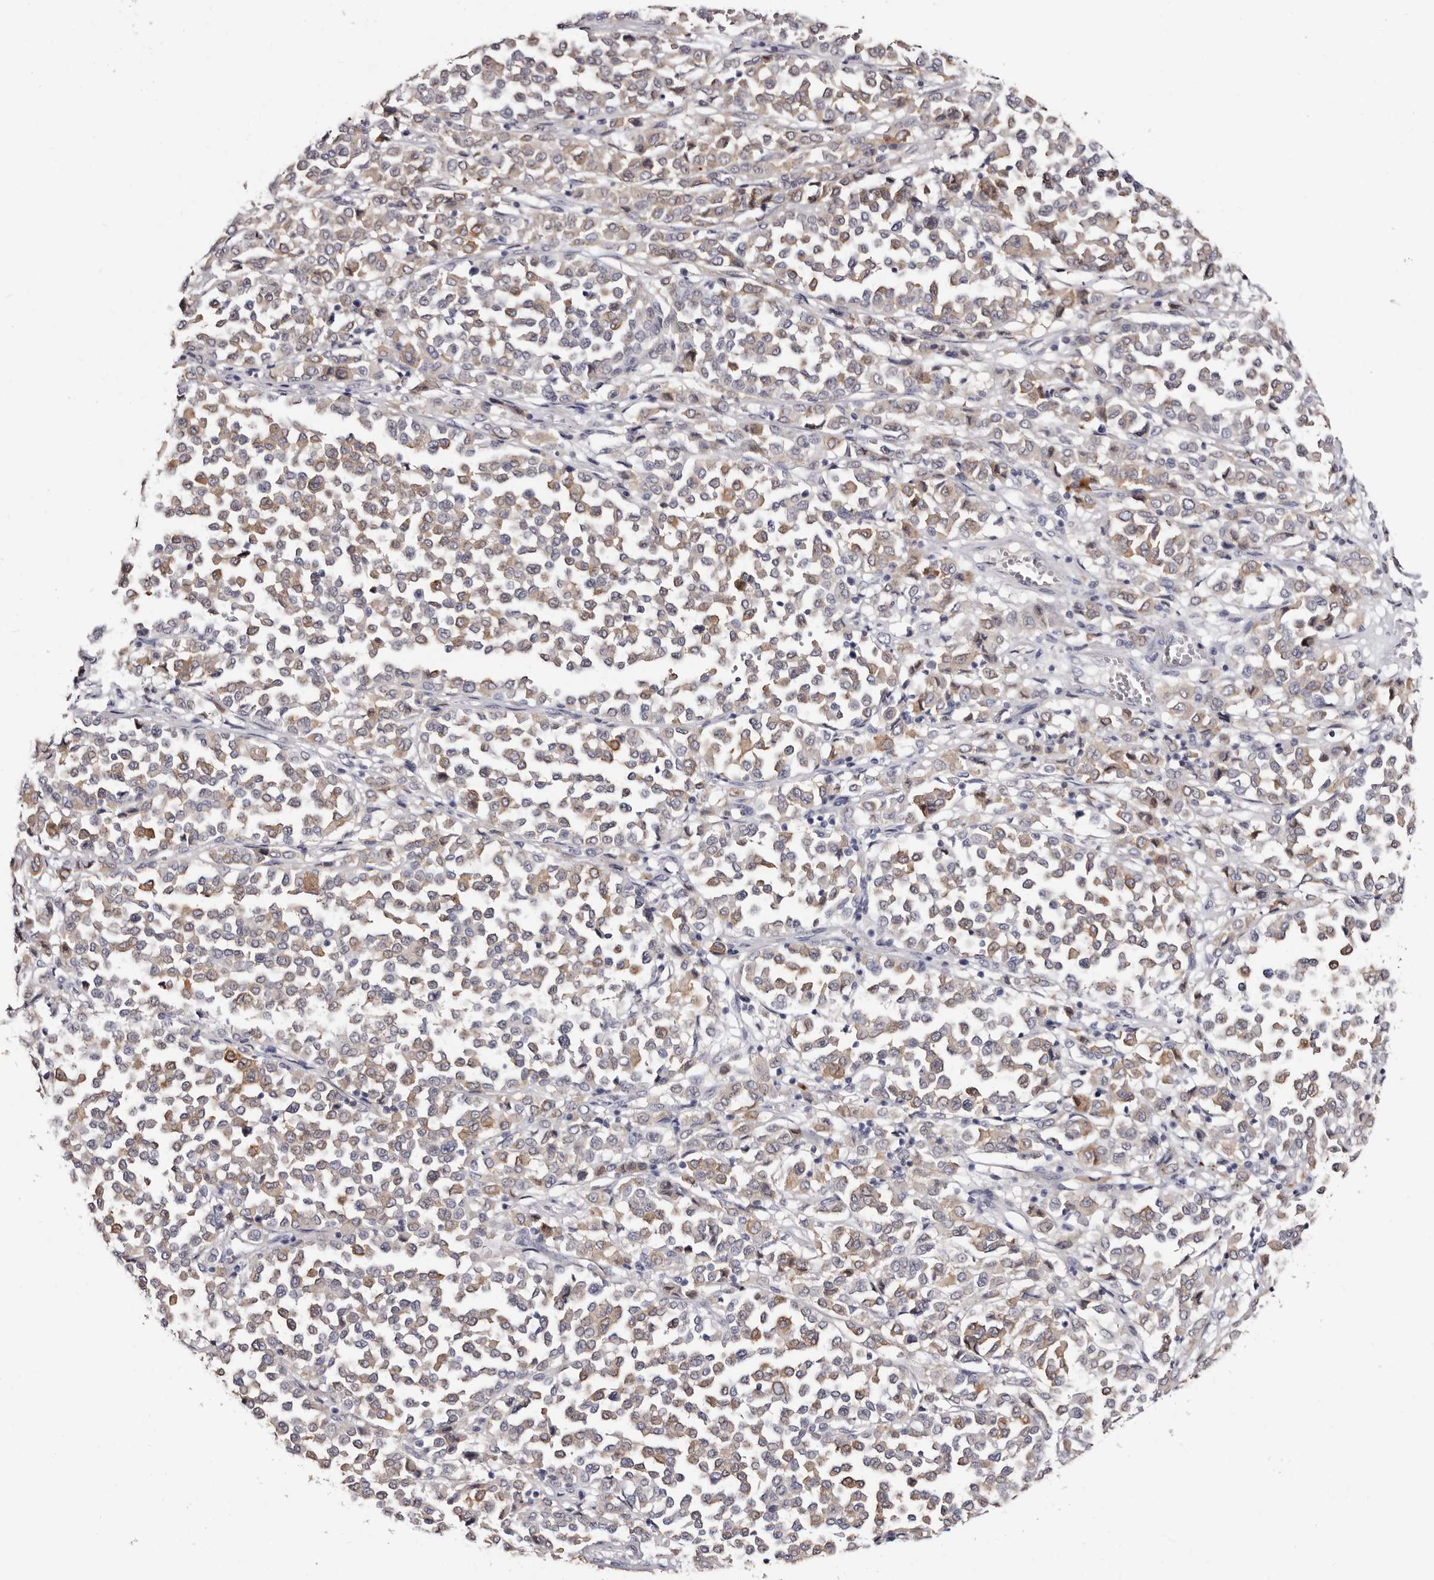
{"staining": {"intensity": "weak", "quantity": ">75%", "location": "cytoplasmic/membranous"}, "tissue": "melanoma", "cell_type": "Tumor cells", "image_type": "cancer", "snomed": [{"axis": "morphology", "description": "Malignant melanoma, Metastatic site"}, {"axis": "topography", "description": "Pancreas"}], "caption": "Immunohistochemical staining of human melanoma exhibits low levels of weak cytoplasmic/membranous positivity in approximately >75% of tumor cells.", "gene": "TBC1D22B", "patient": {"sex": "female", "age": 30}}